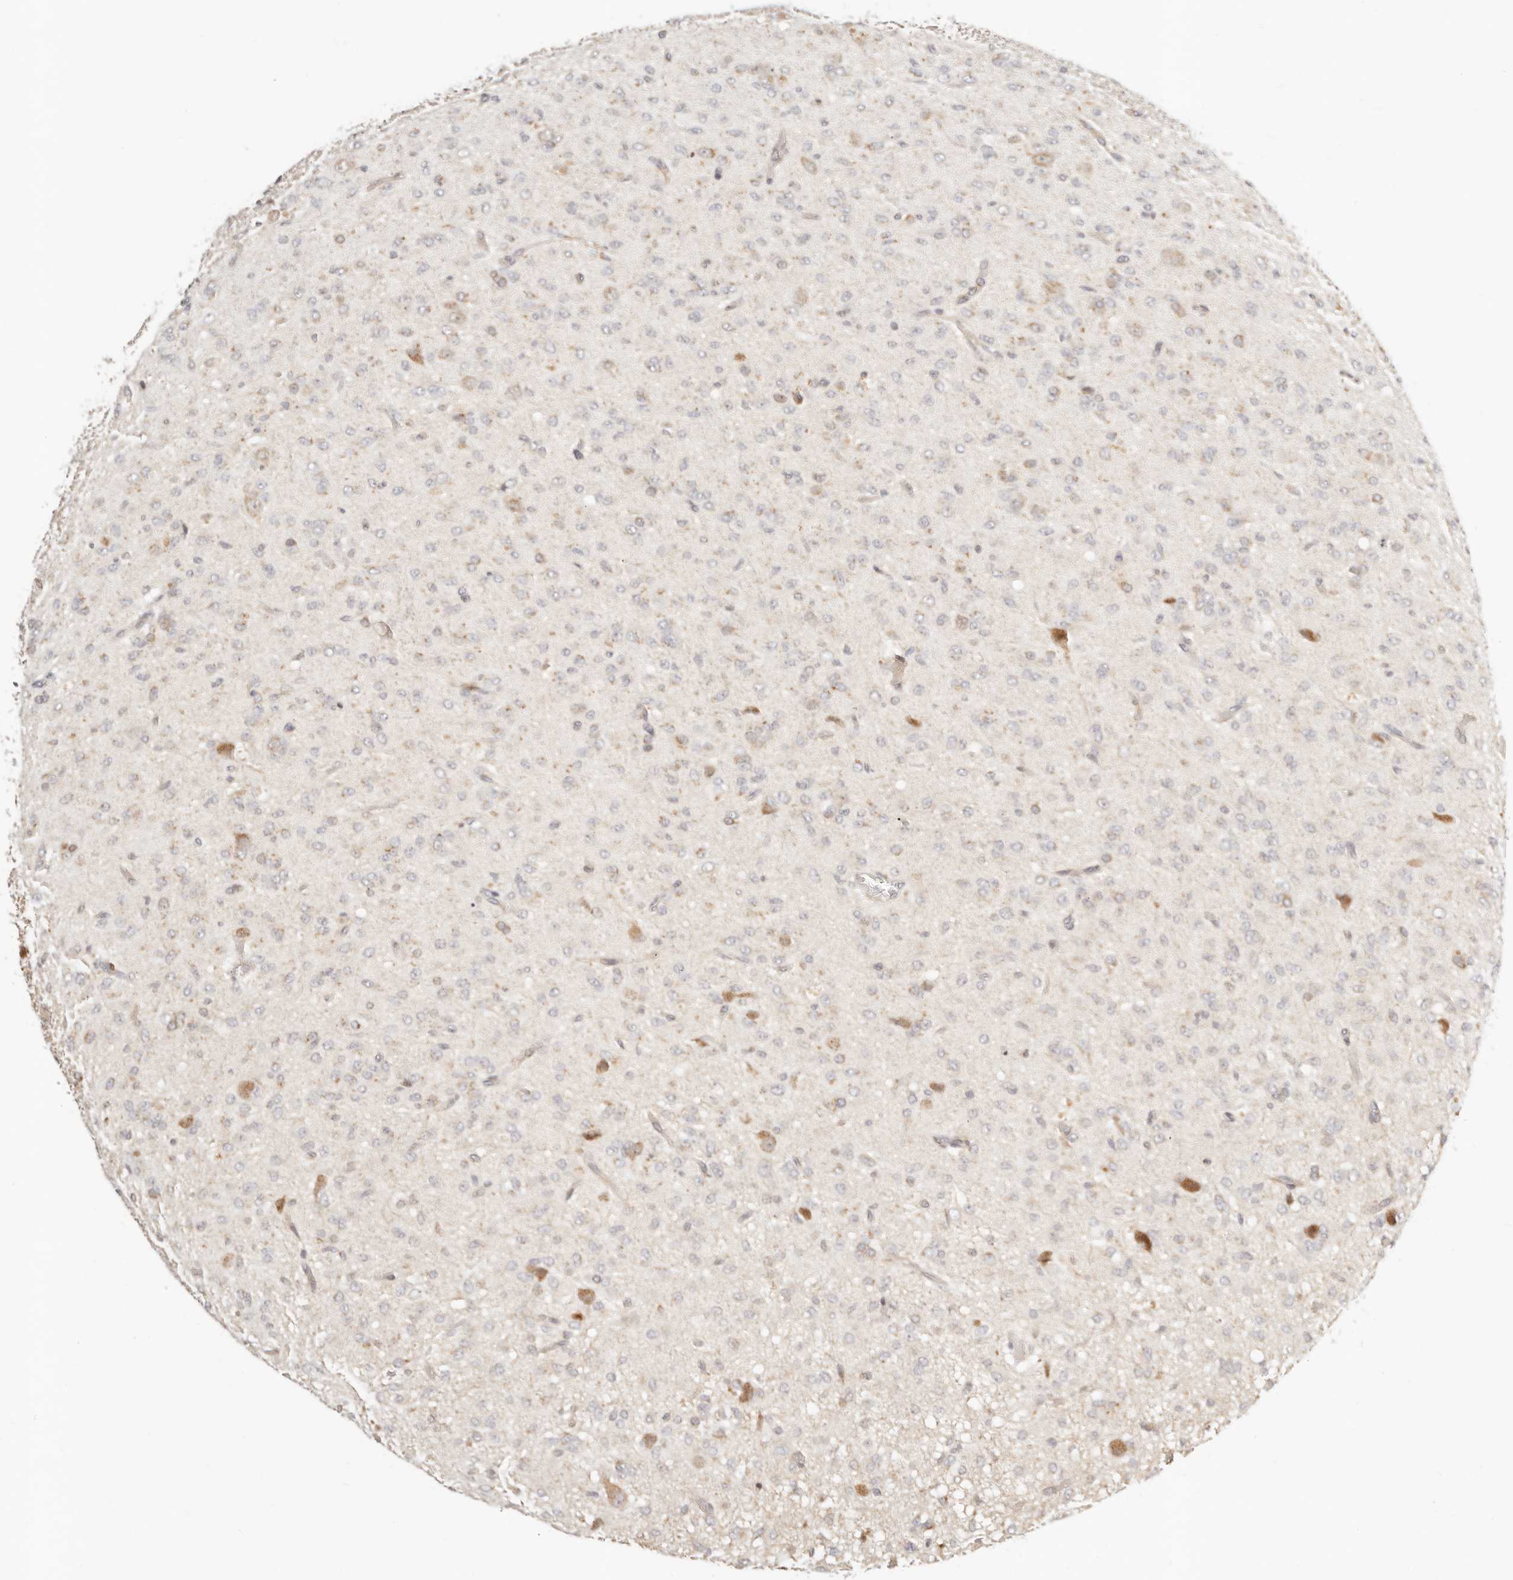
{"staining": {"intensity": "weak", "quantity": "<25%", "location": "cytoplasmic/membranous"}, "tissue": "glioma", "cell_type": "Tumor cells", "image_type": "cancer", "snomed": [{"axis": "morphology", "description": "Glioma, malignant, High grade"}, {"axis": "topography", "description": "Brain"}], "caption": "Photomicrograph shows no significant protein positivity in tumor cells of glioma.", "gene": "FAM20B", "patient": {"sex": "female", "age": 59}}